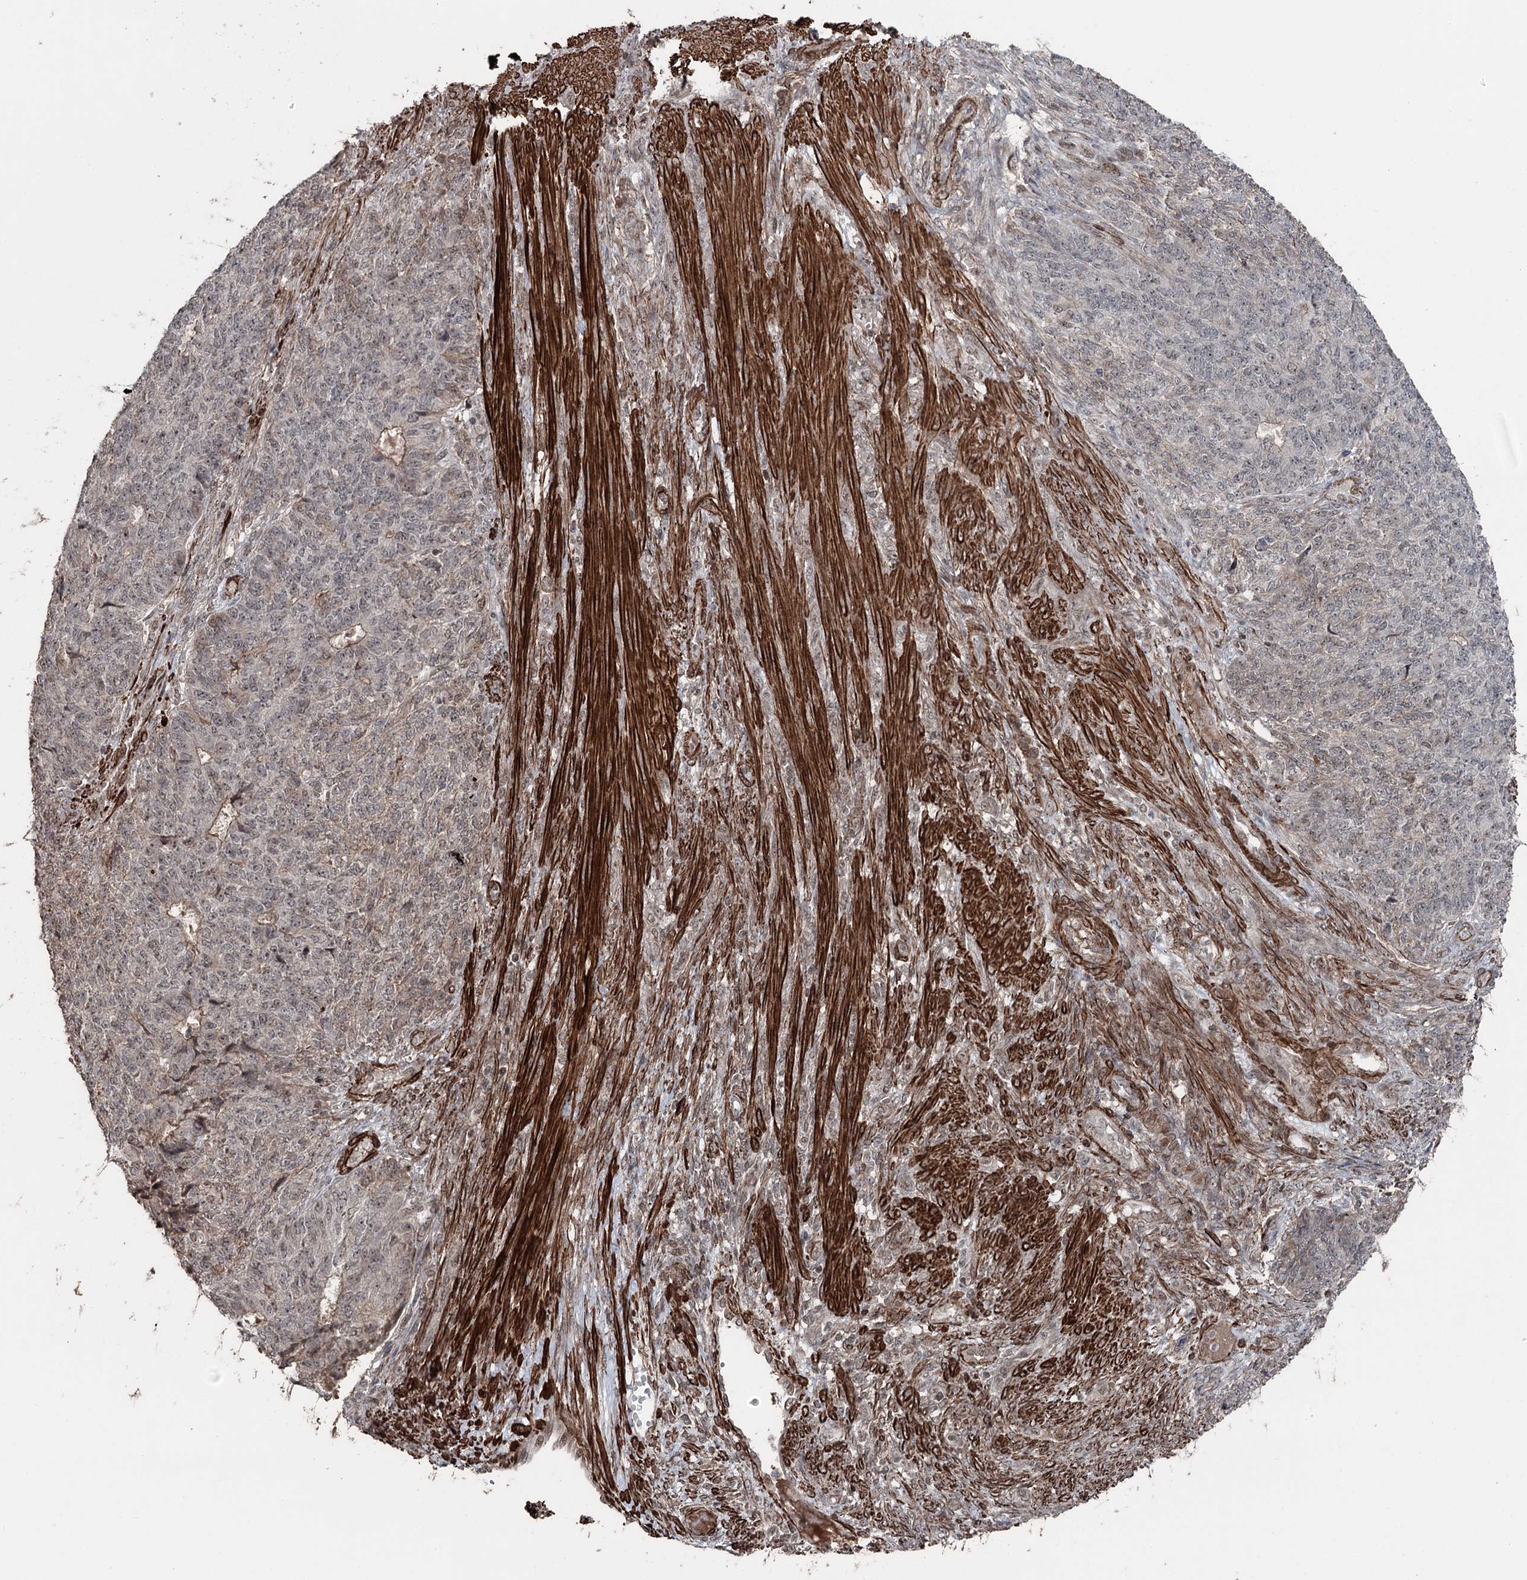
{"staining": {"intensity": "weak", "quantity": "<25%", "location": "cytoplasmic/membranous,nuclear"}, "tissue": "endometrial cancer", "cell_type": "Tumor cells", "image_type": "cancer", "snomed": [{"axis": "morphology", "description": "Adenocarcinoma, NOS"}, {"axis": "topography", "description": "Endometrium"}], "caption": "An immunohistochemistry photomicrograph of endometrial adenocarcinoma is shown. There is no staining in tumor cells of endometrial adenocarcinoma.", "gene": "CCDC82", "patient": {"sex": "female", "age": 32}}